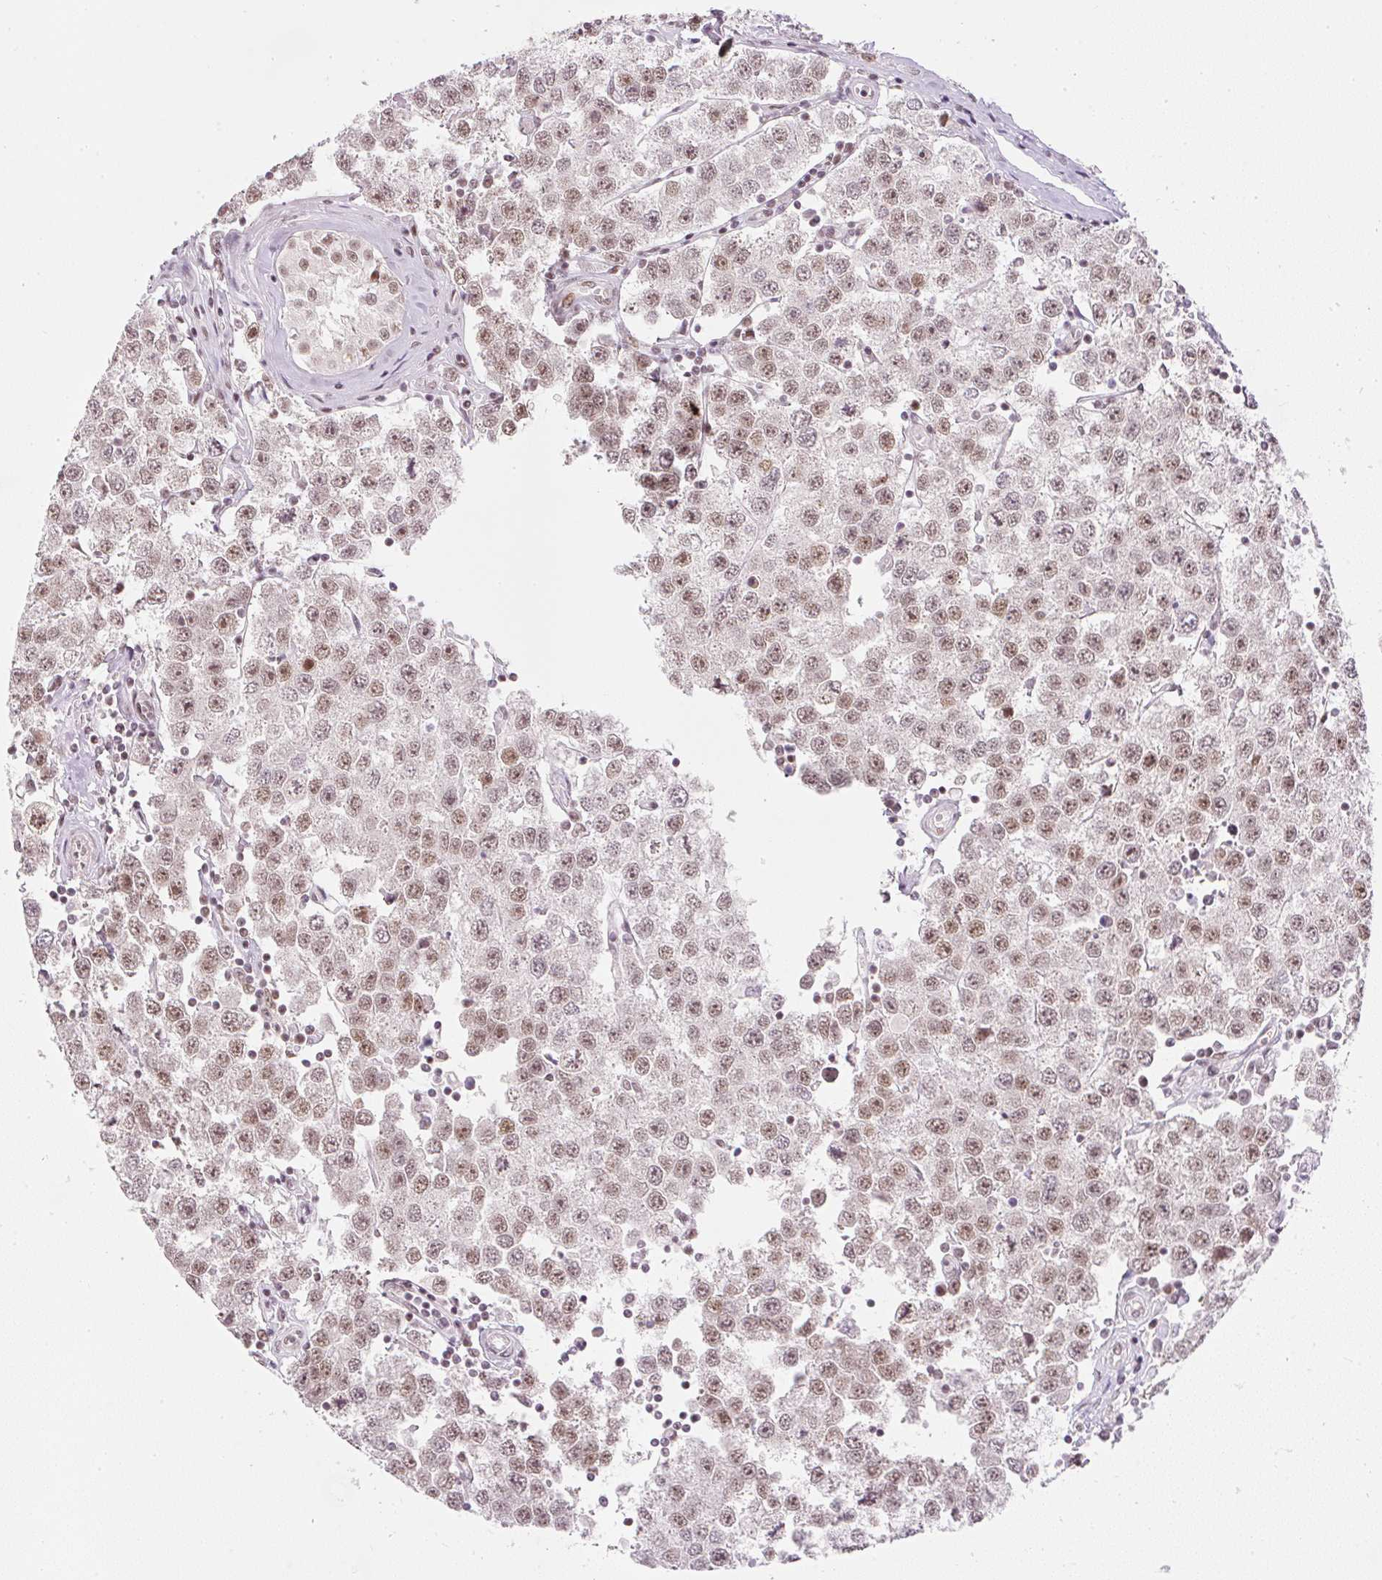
{"staining": {"intensity": "moderate", "quantity": ">75%", "location": "nuclear"}, "tissue": "testis cancer", "cell_type": "Tumor cells", "image_type": "cancer", "snomed": [{"axis": "morphology", "description": "Seminoma, NOS"}, {"axis": "topography", "description": "Testis"}], "caption": "DAB immunohistochemical staining of testis seminoma displays moderate nuclear protein positivity in approximately >75% of tumor cells.", "gene": "DPPA4", "patient": {"sex": "male", "age": 34}}